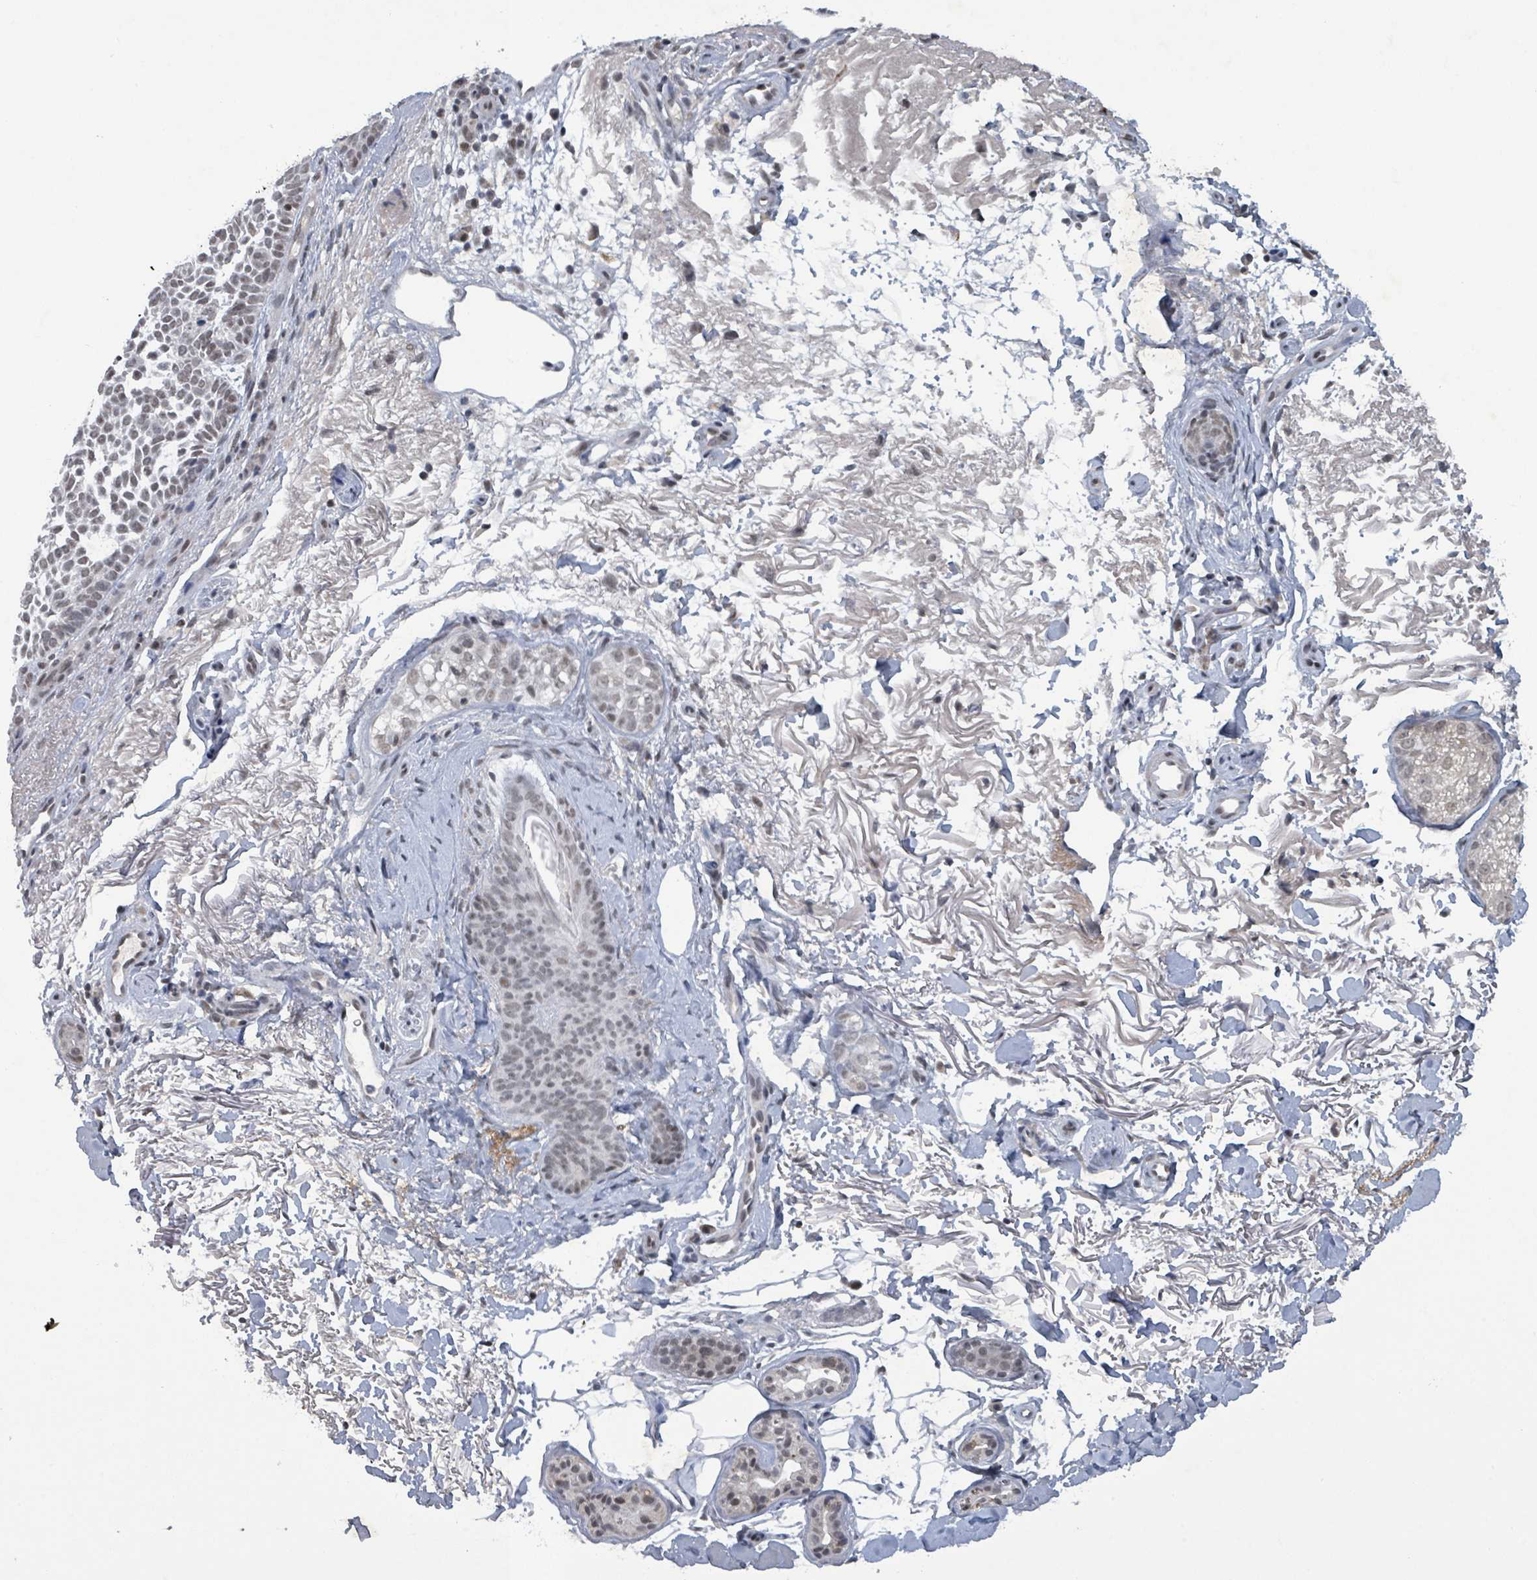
{"staining": {"intensity": "negative", "quantity": "none", "location": "none"}, "tissue": "skin cancer", "cell_type": "Tumor cells", "image_type": "cancer", "snomed": [{"axis": "morphology", "description": "Basal cell carcinoma"}, {"axis": "topography", "description": "Skin"}], "caption": "This is an IHC histopathology image of human basal cell carcinoma (skin). There is no expression in tumor cells.", "gene": "BANP", "patient": {"sex": "female", "age": 77}}